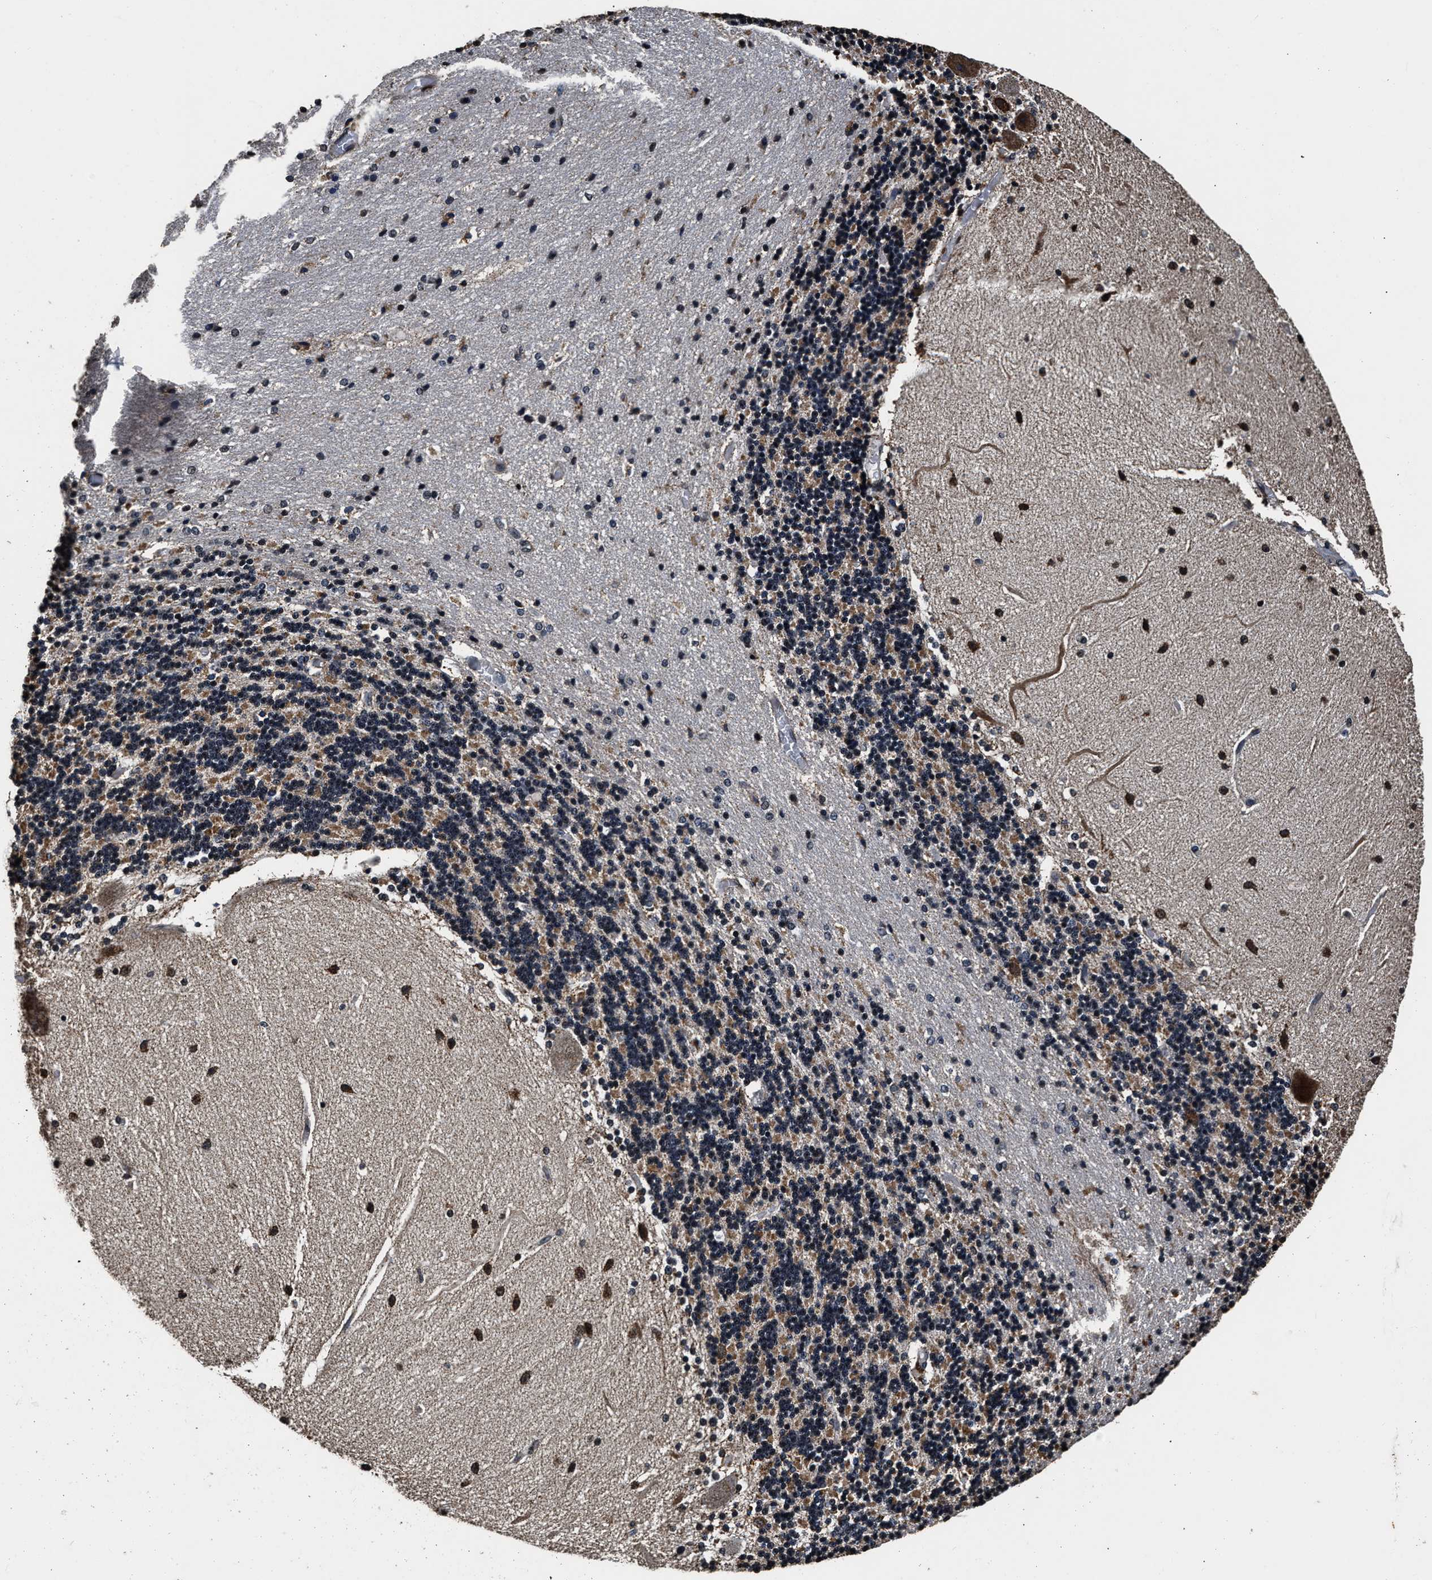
{"staining": {"intensity": "moderate", "quantity": ">75%", "location": "cytoplasmic/membranous"}, "tissue": "cerebellum", "cell_type": "Cells in granular layer", "image_type": "normal", "snomed": [{"axis": "morphology", "description": "Normal tissue, NOS"}, {"axis": "topography", "description": "Cerebellum"}], "caption": "IHC image of normal cerebellum: cerebellum stained using immunohistochemistry (IHC) reveals medium levels of moderate protein expression localized specifically in the cytoplasmic/membranous of cells in granular layer, appearing as a cytoplasmic/membranous brown color.", "gene": "CSTF1", "patient": {"sex": "female", "age": 54}}